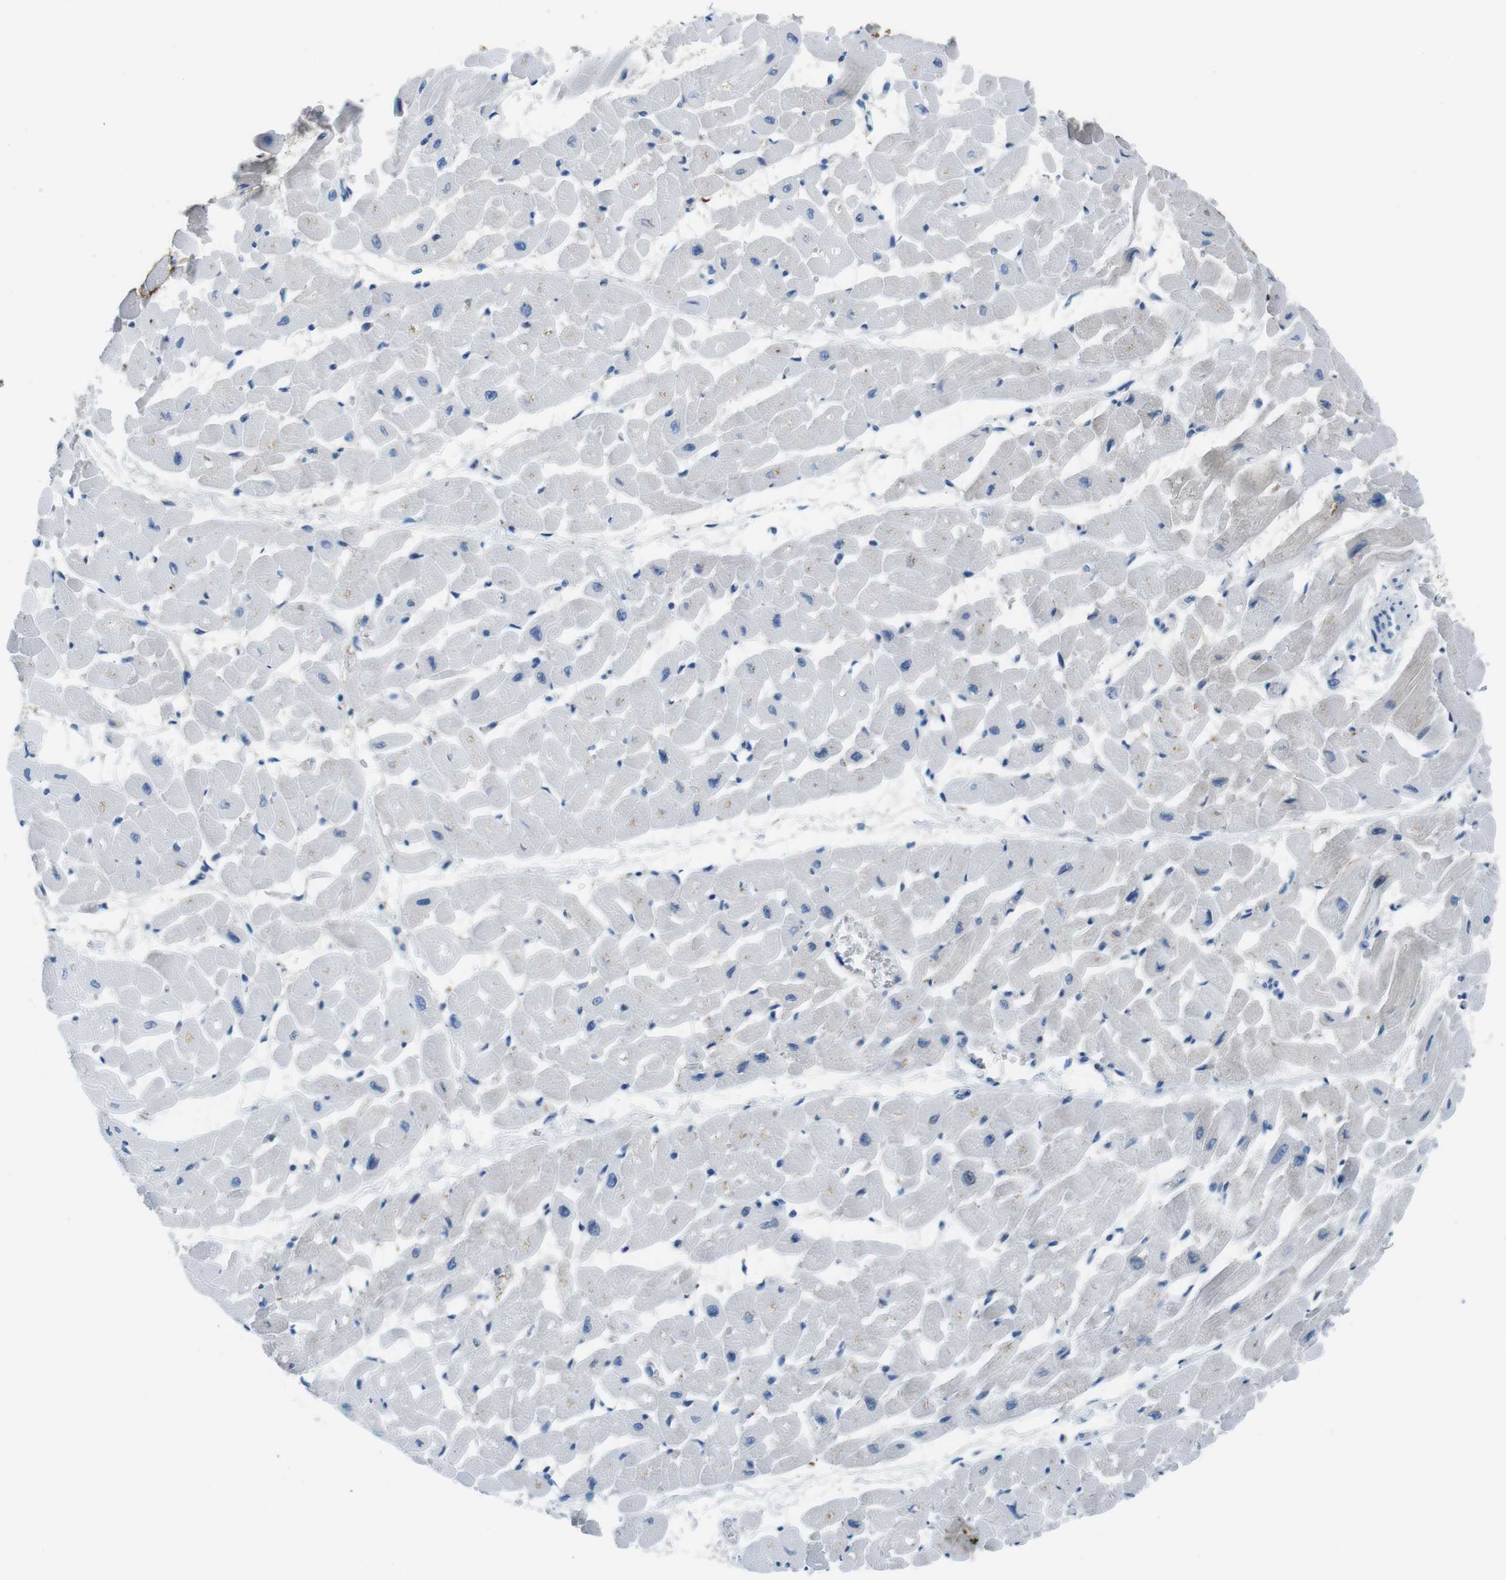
{"staining": {"intensity": "negative", "quantity": "none", "location": "none"}, "tissue": "heart muscle", "cell_type": "Cardiomyocytes", "image_type": "normal", "snomed": [{"axis": "morphology", "description": "Normal tissue, NOS"}, {"axis": "topography", "description": "Heart"}], "caption": "DAB immunohistochemical staining of benign heart muscle displays no significant positivity in cardiomyocytes. Brightfield microscopy of immunohistochemistry (IHC) stained with DAB (brown) and hematoxylin (blue), captured at high magnification.", "gene": "IGKC", "patient": {"sex": "male", "age": 45}}